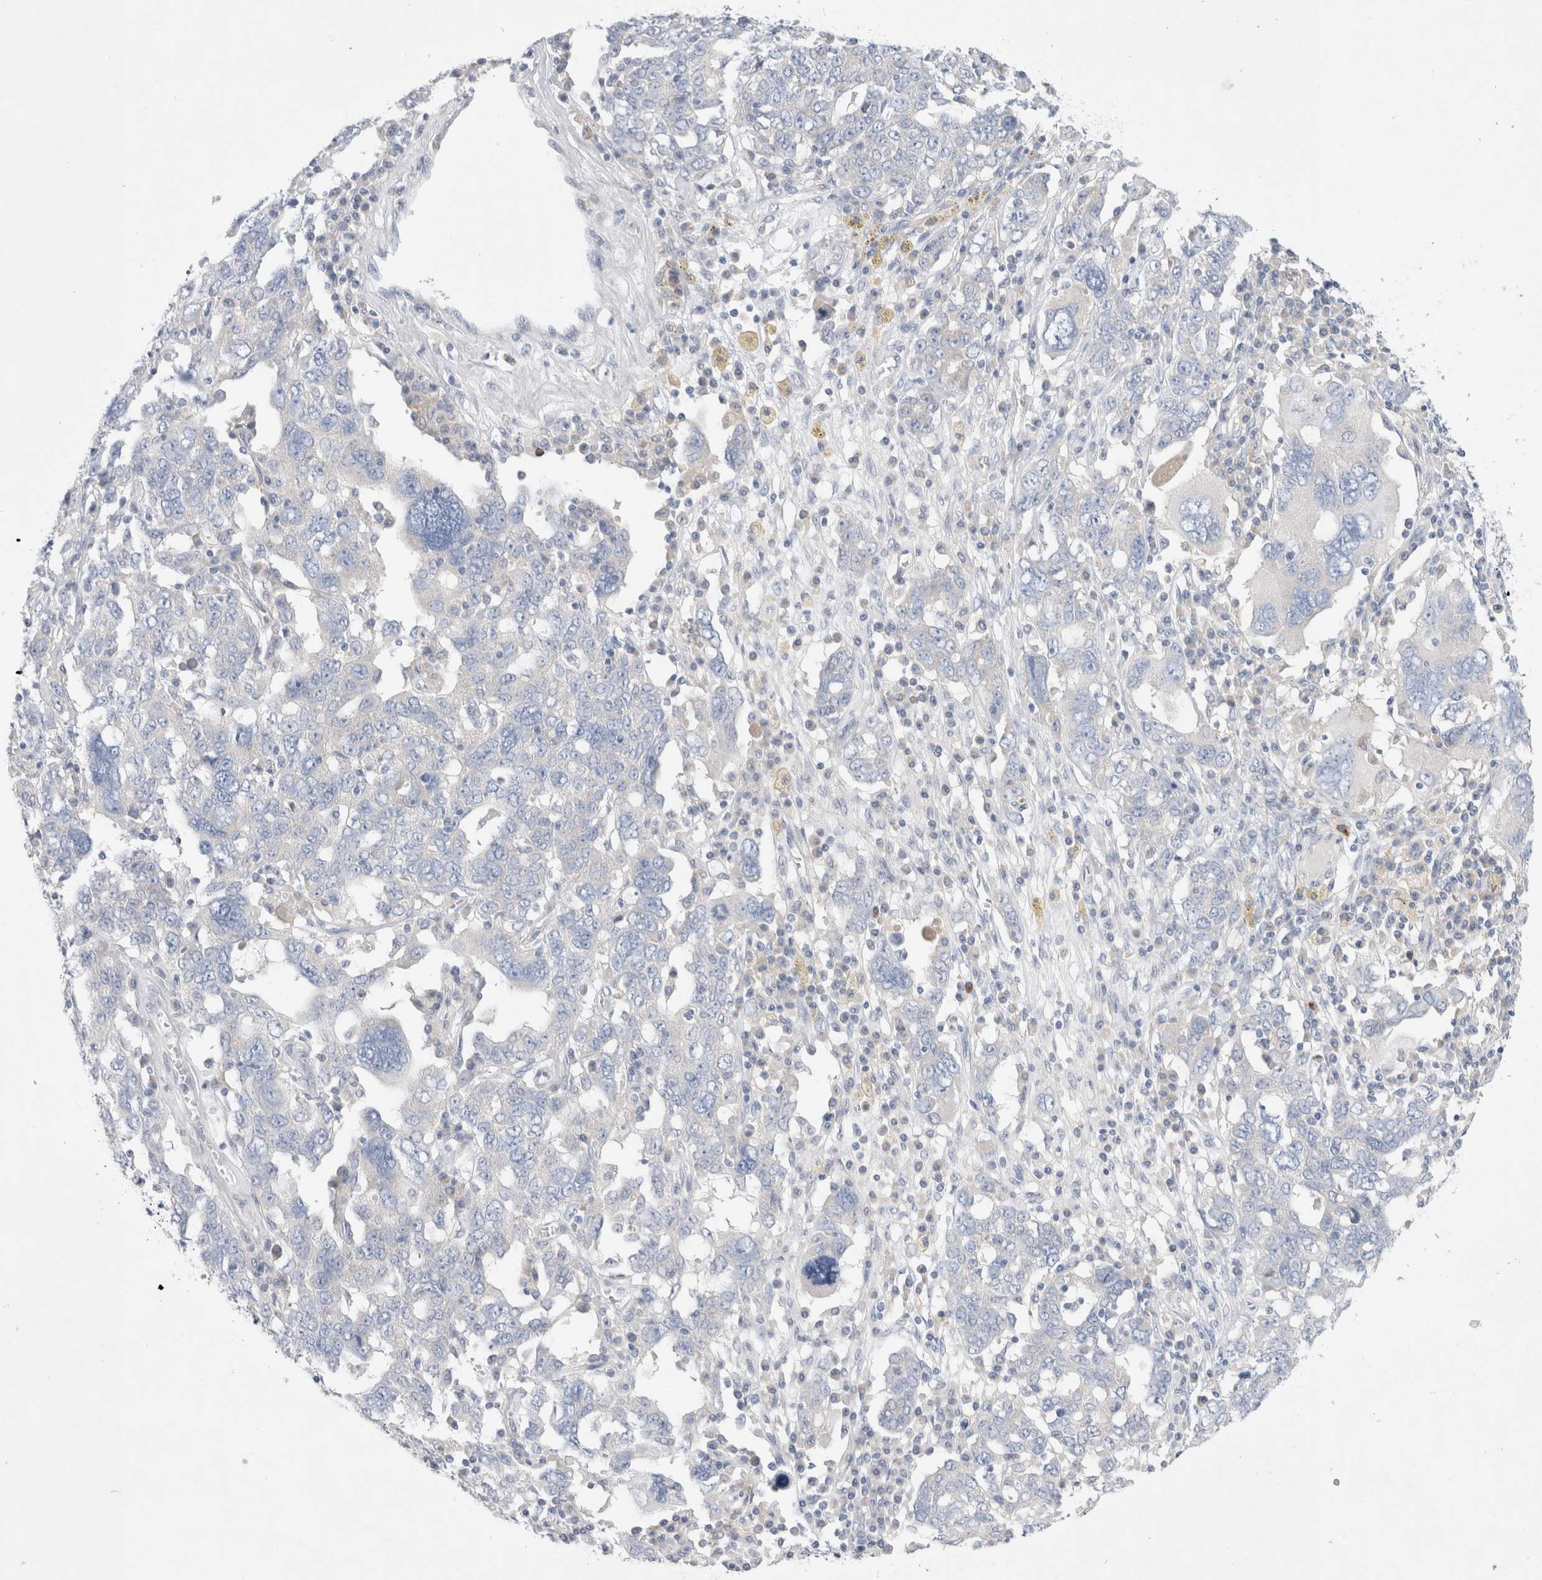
{"staining": {"intensity": "negative", "quantity": "none", "location": "none"}, "tissue": "ovarian cancer", "cell_type": "Tumor cells", "image_type": "cancer", "snomed": [{"axis": "morphology", "description": "Carcinoma, endometroid"}, {"axis": "topography", "description": "Ovary"}], "caption": "An immunohistochemistry (IHC) histopathology image of ovarian cancer is shown. There is no staining in tumor cells of ovarian cancer.", "gene": "RBM12B", "patient": {"sex": "female", "age": 62}}